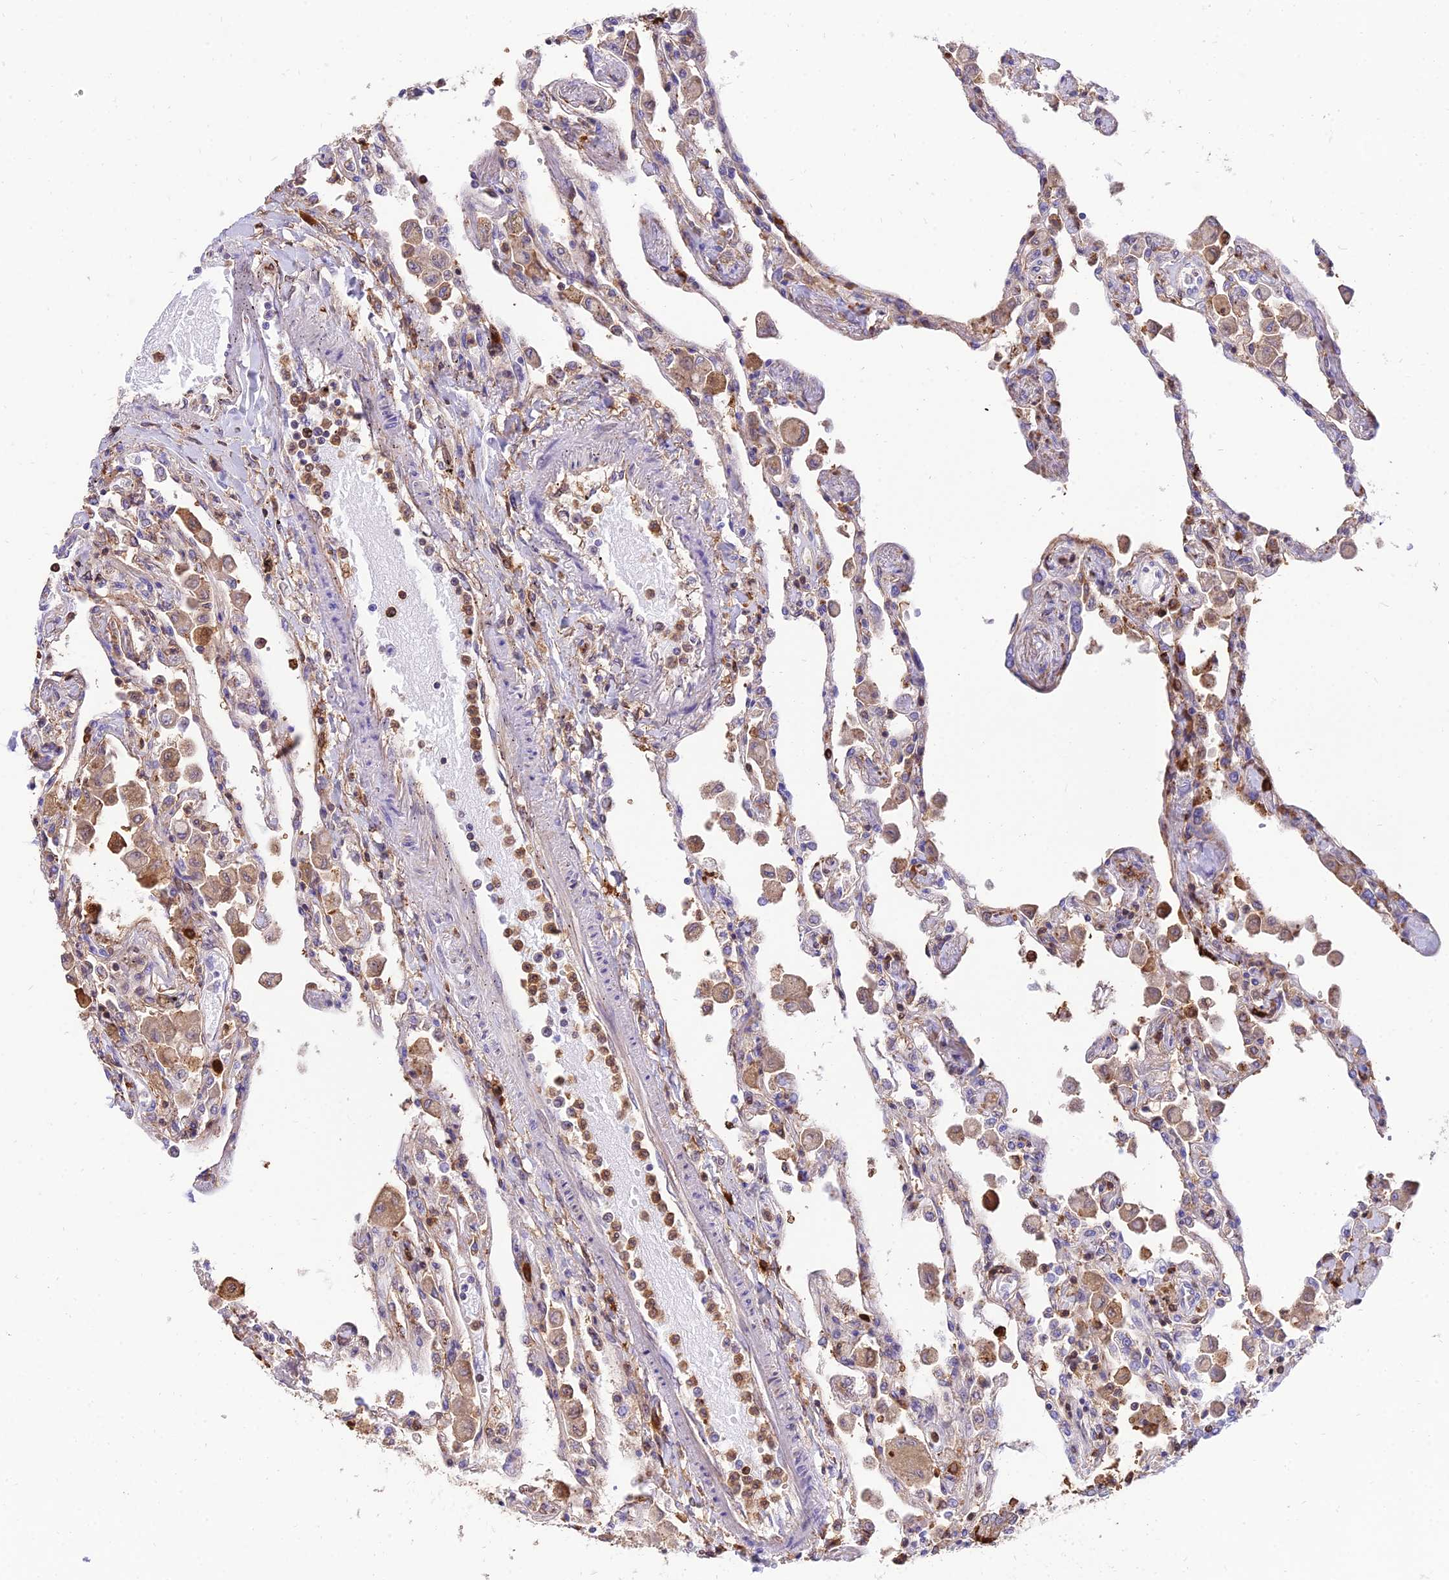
{"staining": {"intensity": "moderate", "quantity": "<25%", "location": "cytoplasmic/membranous"}, "tissue": "lung", "cell_type": "Alveolar cells", "image_type": "normal", "snomed": [{"axis": "morphology", "description": "Normal tissue, NOS"}, {"axis": "topography", "description": "Bronchus"}, {"axis": "topography", "description": "Lung"}], "caption": "A brown stain labels moderate cytoplasmic/membranous staining of a protein in alveolar cells of normal lung.", "gene": "SREK1IP1", "patient": {"sex": "female", "age": 49}}